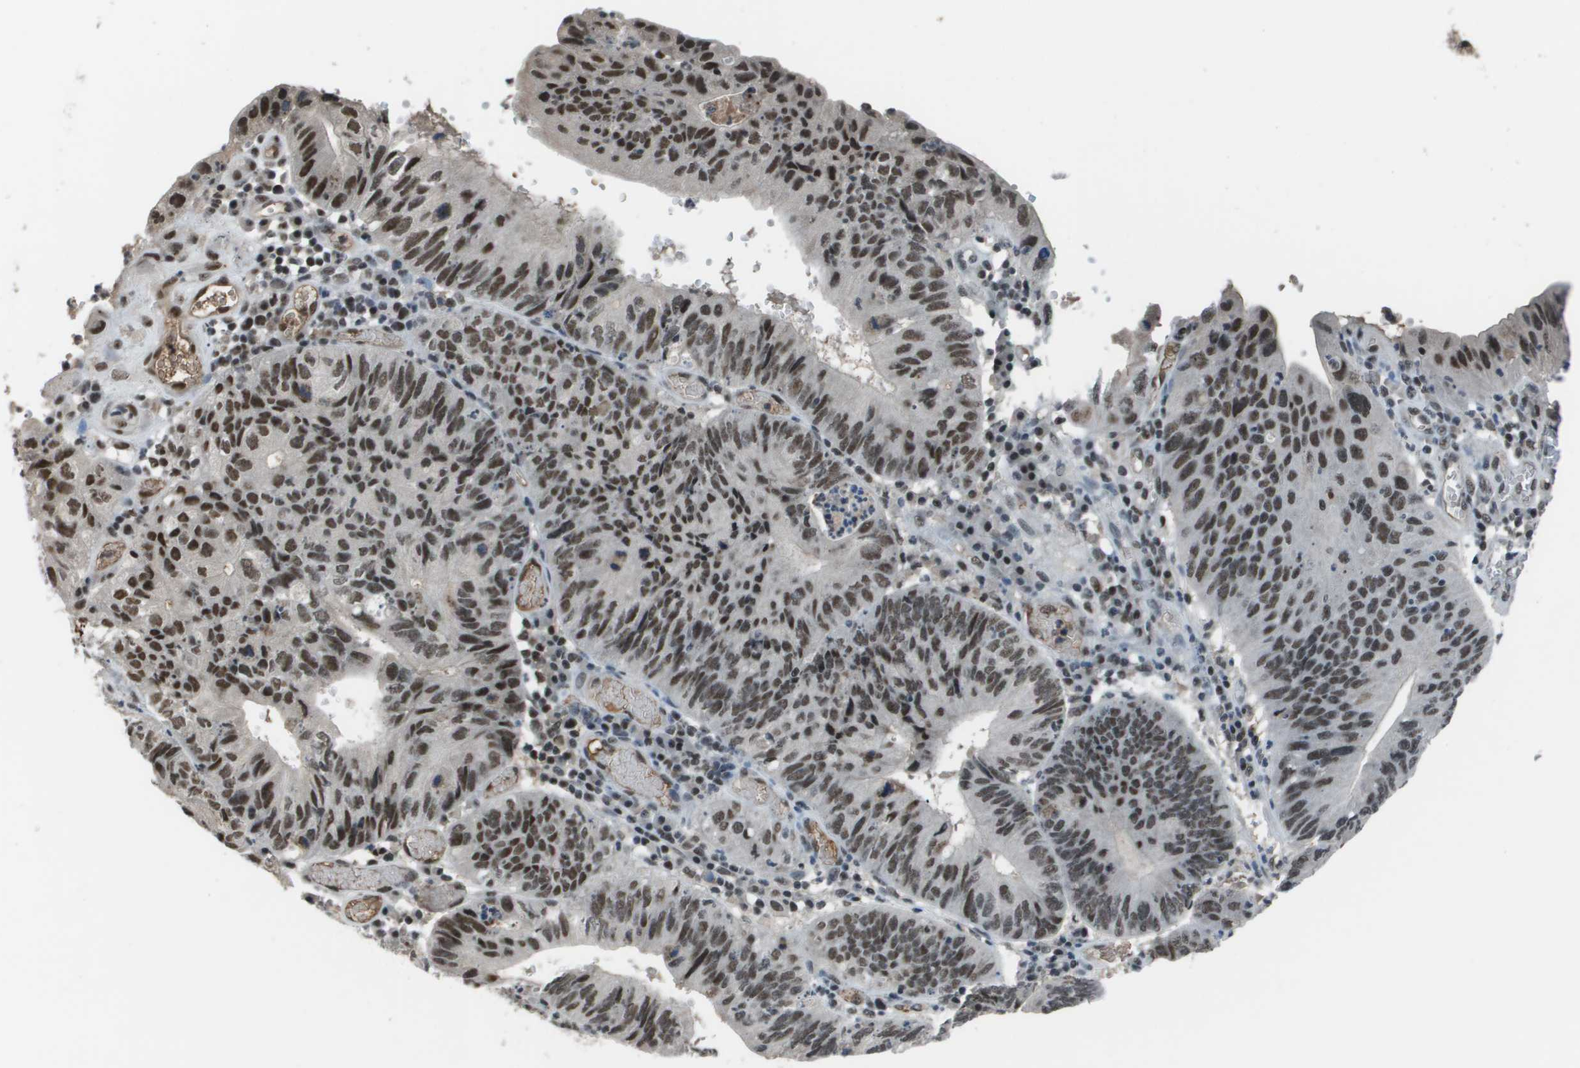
{"staining": {"intensity": "moderate", "quantity": ">75%", "location": "nuclear"}, "tissue": "stomach cancer", "cell_type": "Tumor cells", "image_type": "cancer", "snomed": [{"axis": "morphology", "description": "Adenocarcinoma, NOS"}, {"axis": "topography", "description": "Stomach"}], "caption": "Brown immunohistochemical staining in stomach adenocarcinoma demonstrates moderate nuclear staining in approximately >75% of tumor cells. The staining is performed using DAB (3,3'-diaminobenzidine) brown chromogen to label protein expression. The nuclei are counter-stained blue using hematoxylin.", "gene": "THRAP3", "patient": {"sex": "male", "age": 59}}